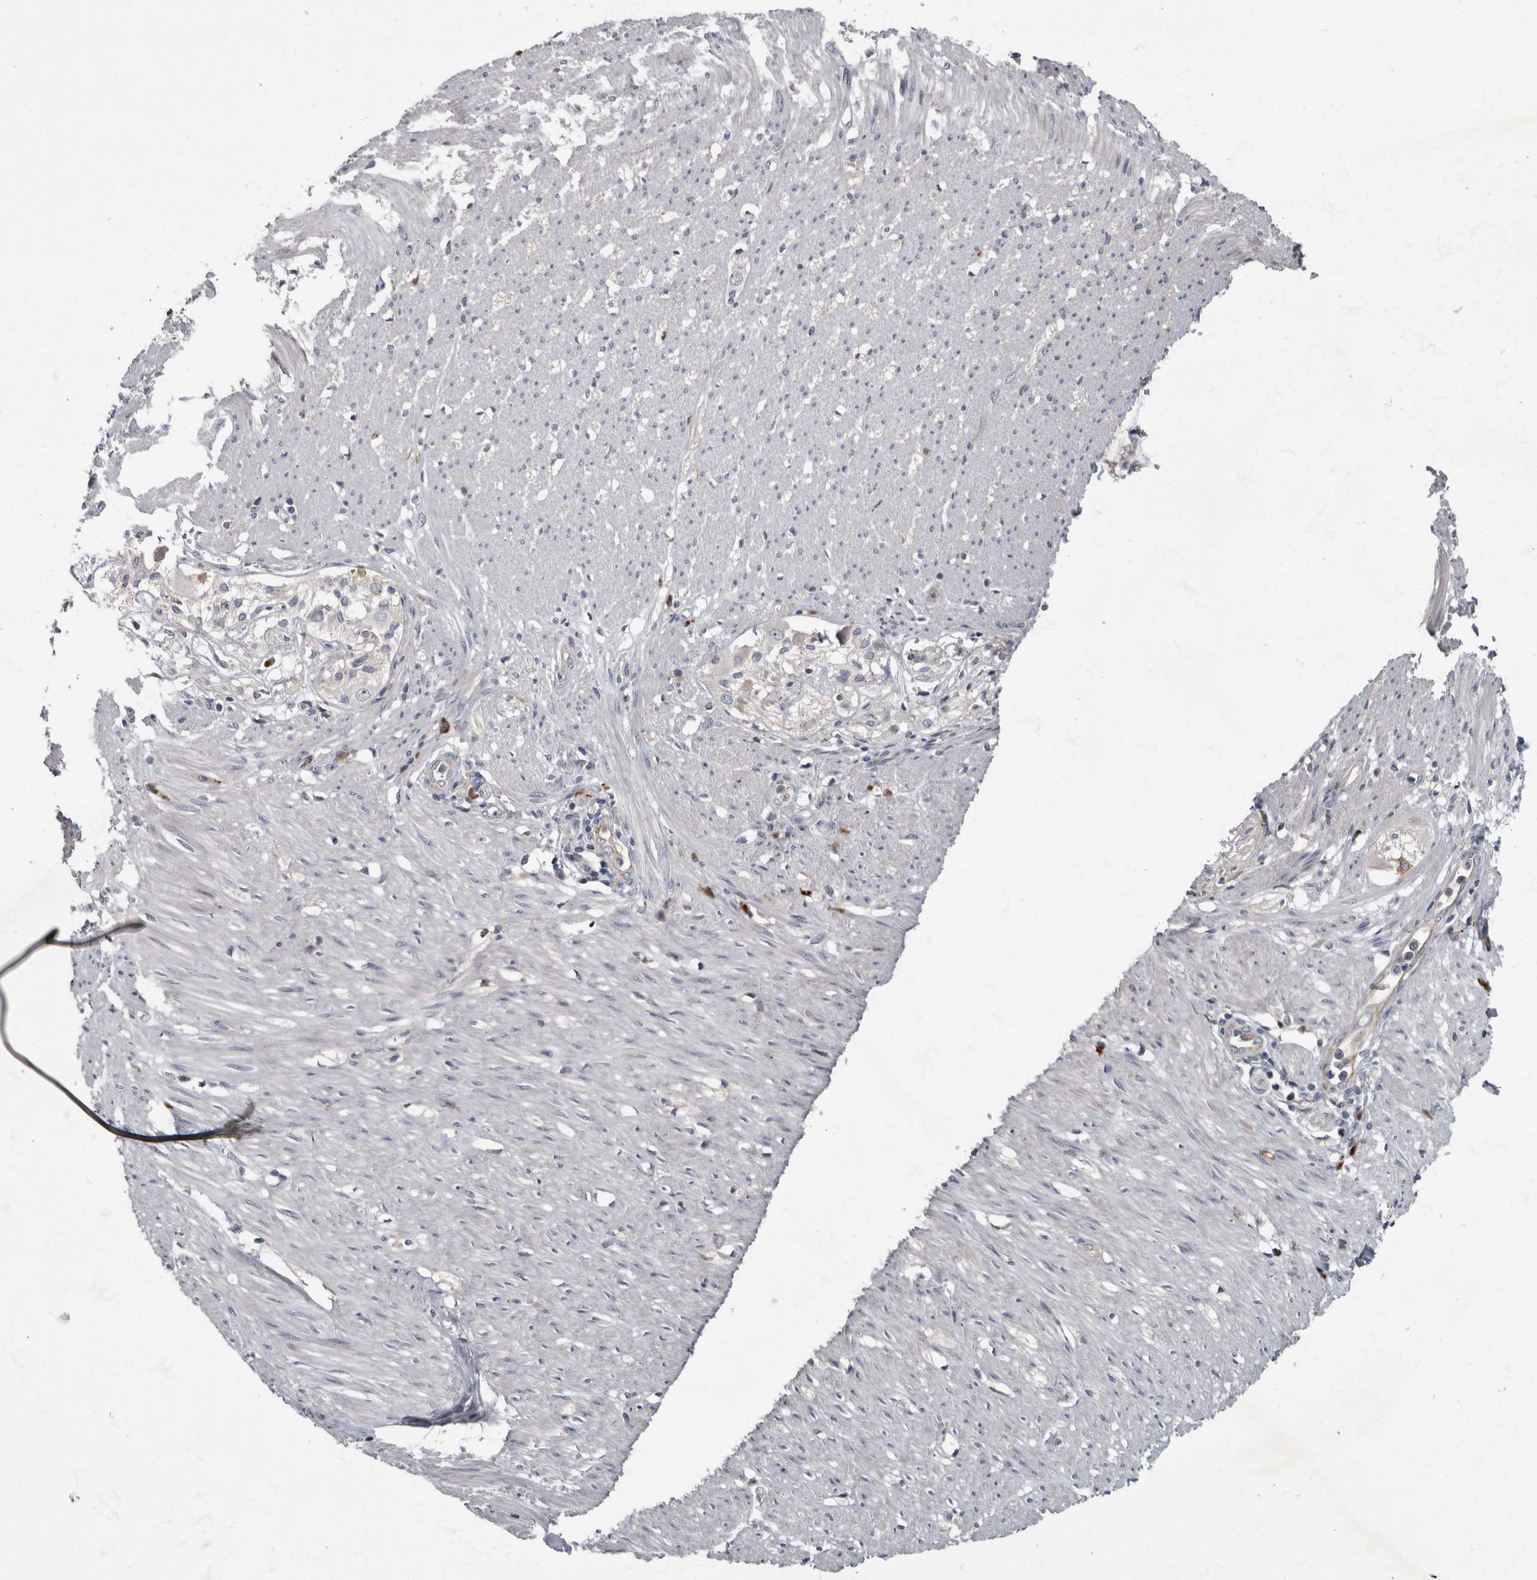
{"staining": {"intensity": "moderate", "quantity": "<25%", "location": "cytoplasmic/membranous"}, "tissue": "smooth muscle", "cell_type": "Smooth muscle cells", "image_type": "normal", "snomed": [{"axis": "morphology", "description": "Normal tissue, NOS"}, {"axis": "morphology", "description": "Adenocarcinoma, NOS"}, {"axis": "topography", "description": "Colon"}, {"axis": "topography", "description": "Peripheral nerve tissue"}], "caption": "Immunohistochemistry (IHC) of normal smooth muscle exhibits low levels of moderate cytoplasmic/membranous staining in about <25% of smooth muscle cells. The staining was performed using DAB (3,3'-diaminobenzidine), with brown indicating positive protein expression. Nuclei are stained blue with hematoxylin.", "gene": "CDC42BPG", "patient": {"sex": "male", "age": 14}}